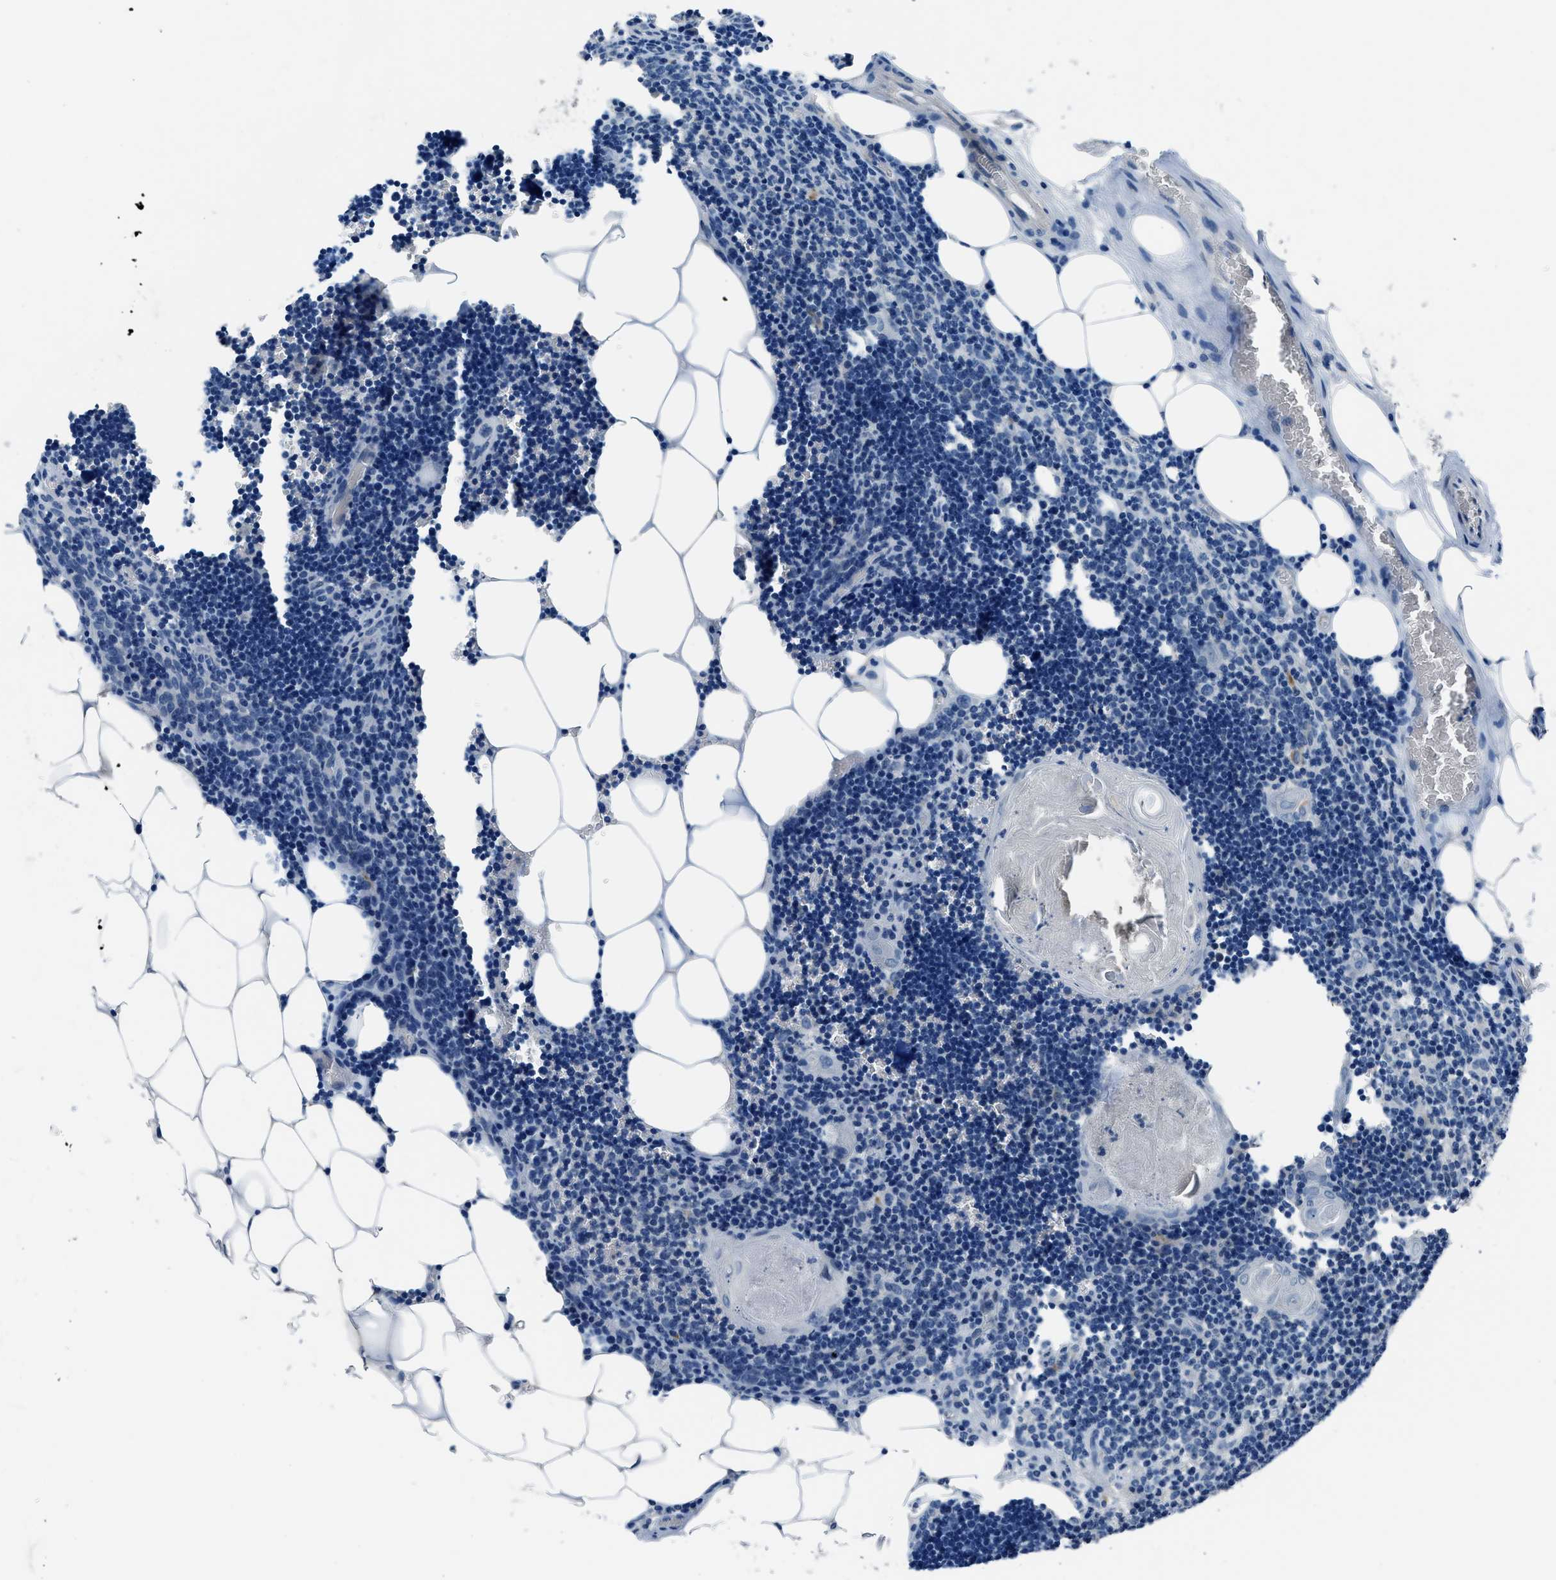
{"staining": {"intensity": "negative", "quantity": "none", "location": "none"}, "tissue": "lymph node", "cell_type": "Germinal center cells", "image_type": "normal", "snomed": [{"axis": "morphology", "description": "Normal tissue, NOS"}, {"axis": "topography", "description": "Lymph node"}], "caption": "Immunohistochemistry of unremarkable human lymph node reveals no positivity in germinal center cells.", "gene": "GJA3", "patient": {"sex": "male", "age": 33}}